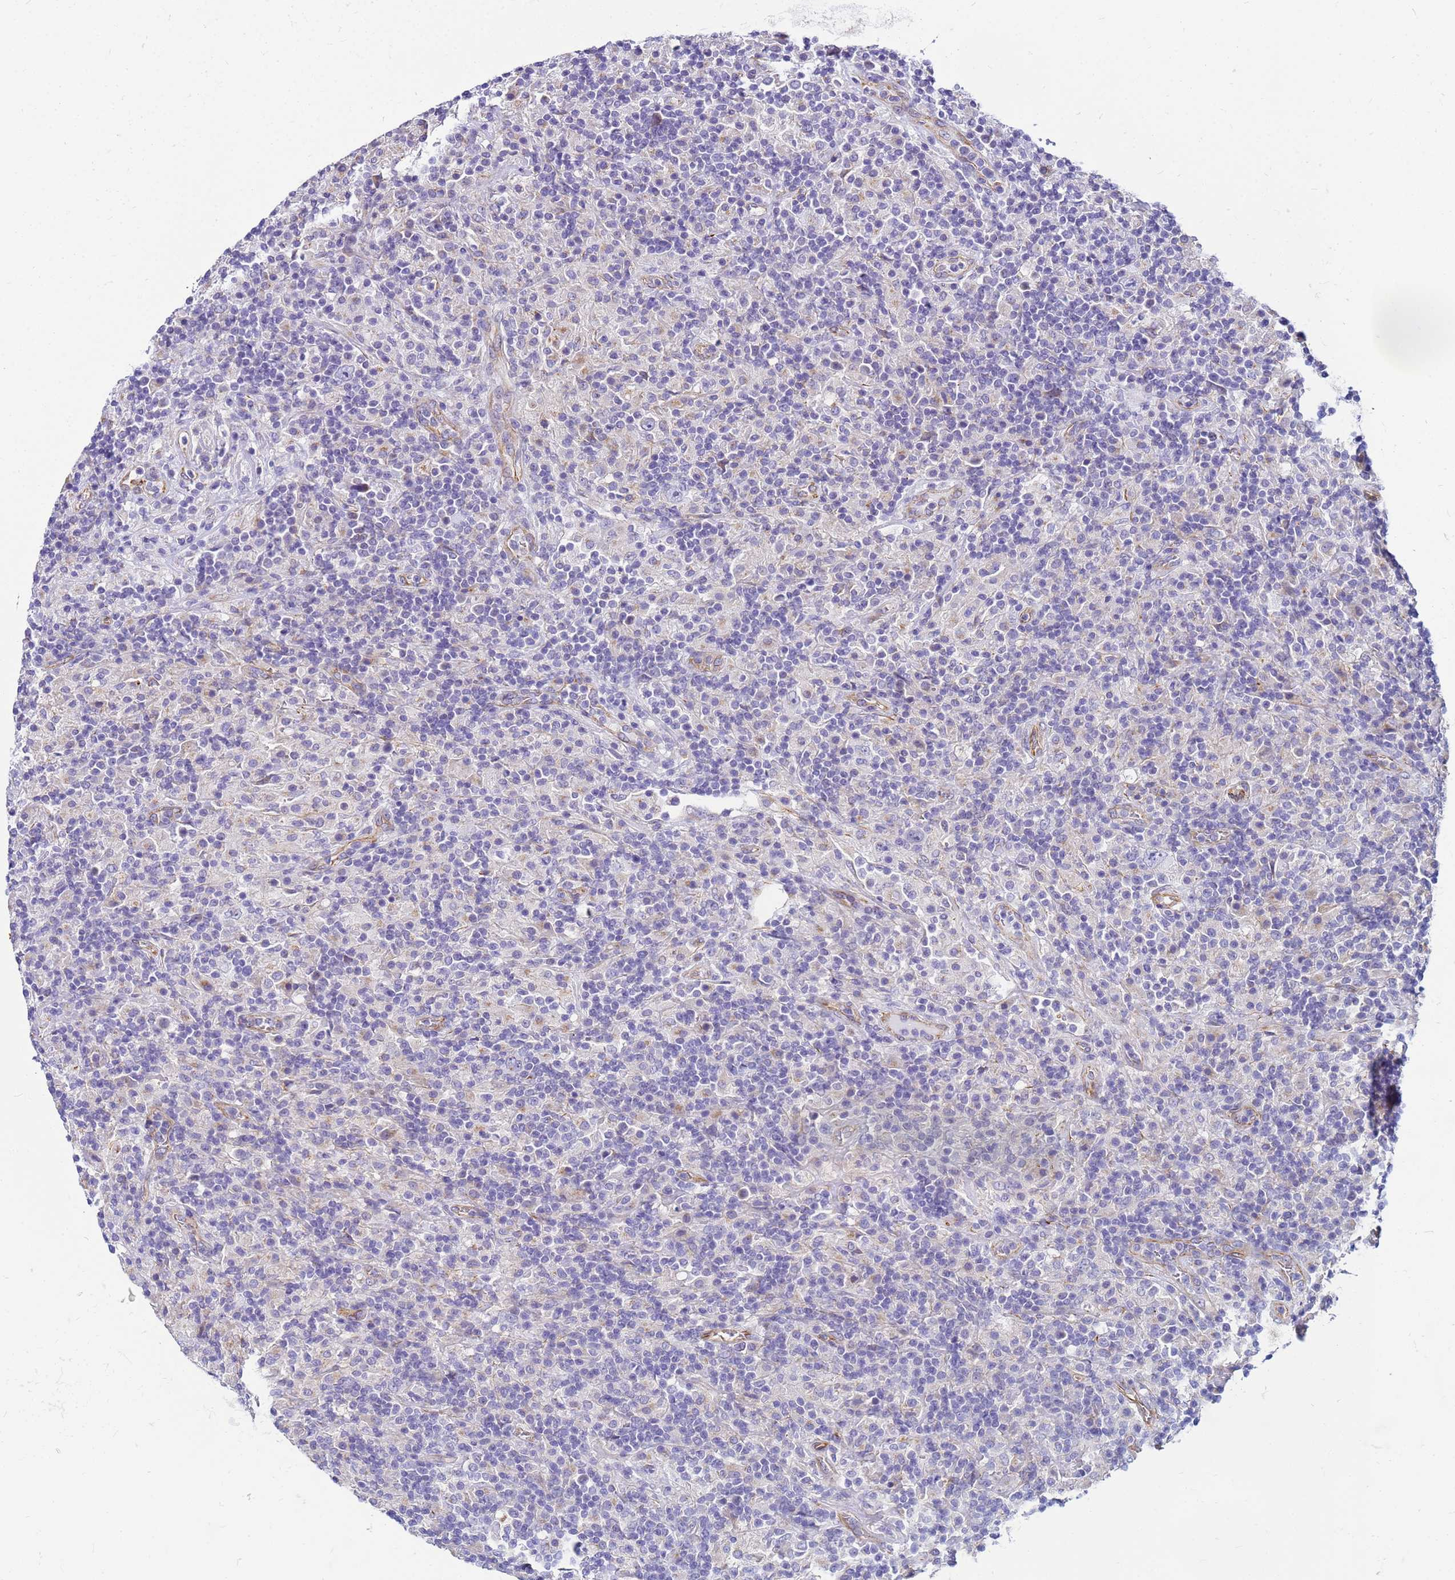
{"staining": {"intensity": "negative", "quantity": "none", "location": "none"}, "tissue": "lymphoma", "cell_type": "Tumor cells", "image_type": "cancer", "snomed": [{"axis": "morphology", "description": "Hodgkin's disease, NOS"}, {"axis": "topography", "description": "Lymph node"}], "caption": "Immunohistochemistry (IHC) image of neoplastic tissue: lymphoma stained with DAB exhibits no significant protein expression in tumor cells.", "gene": "UBXN2B", "patient": {"sex": "male", "age": 70}}